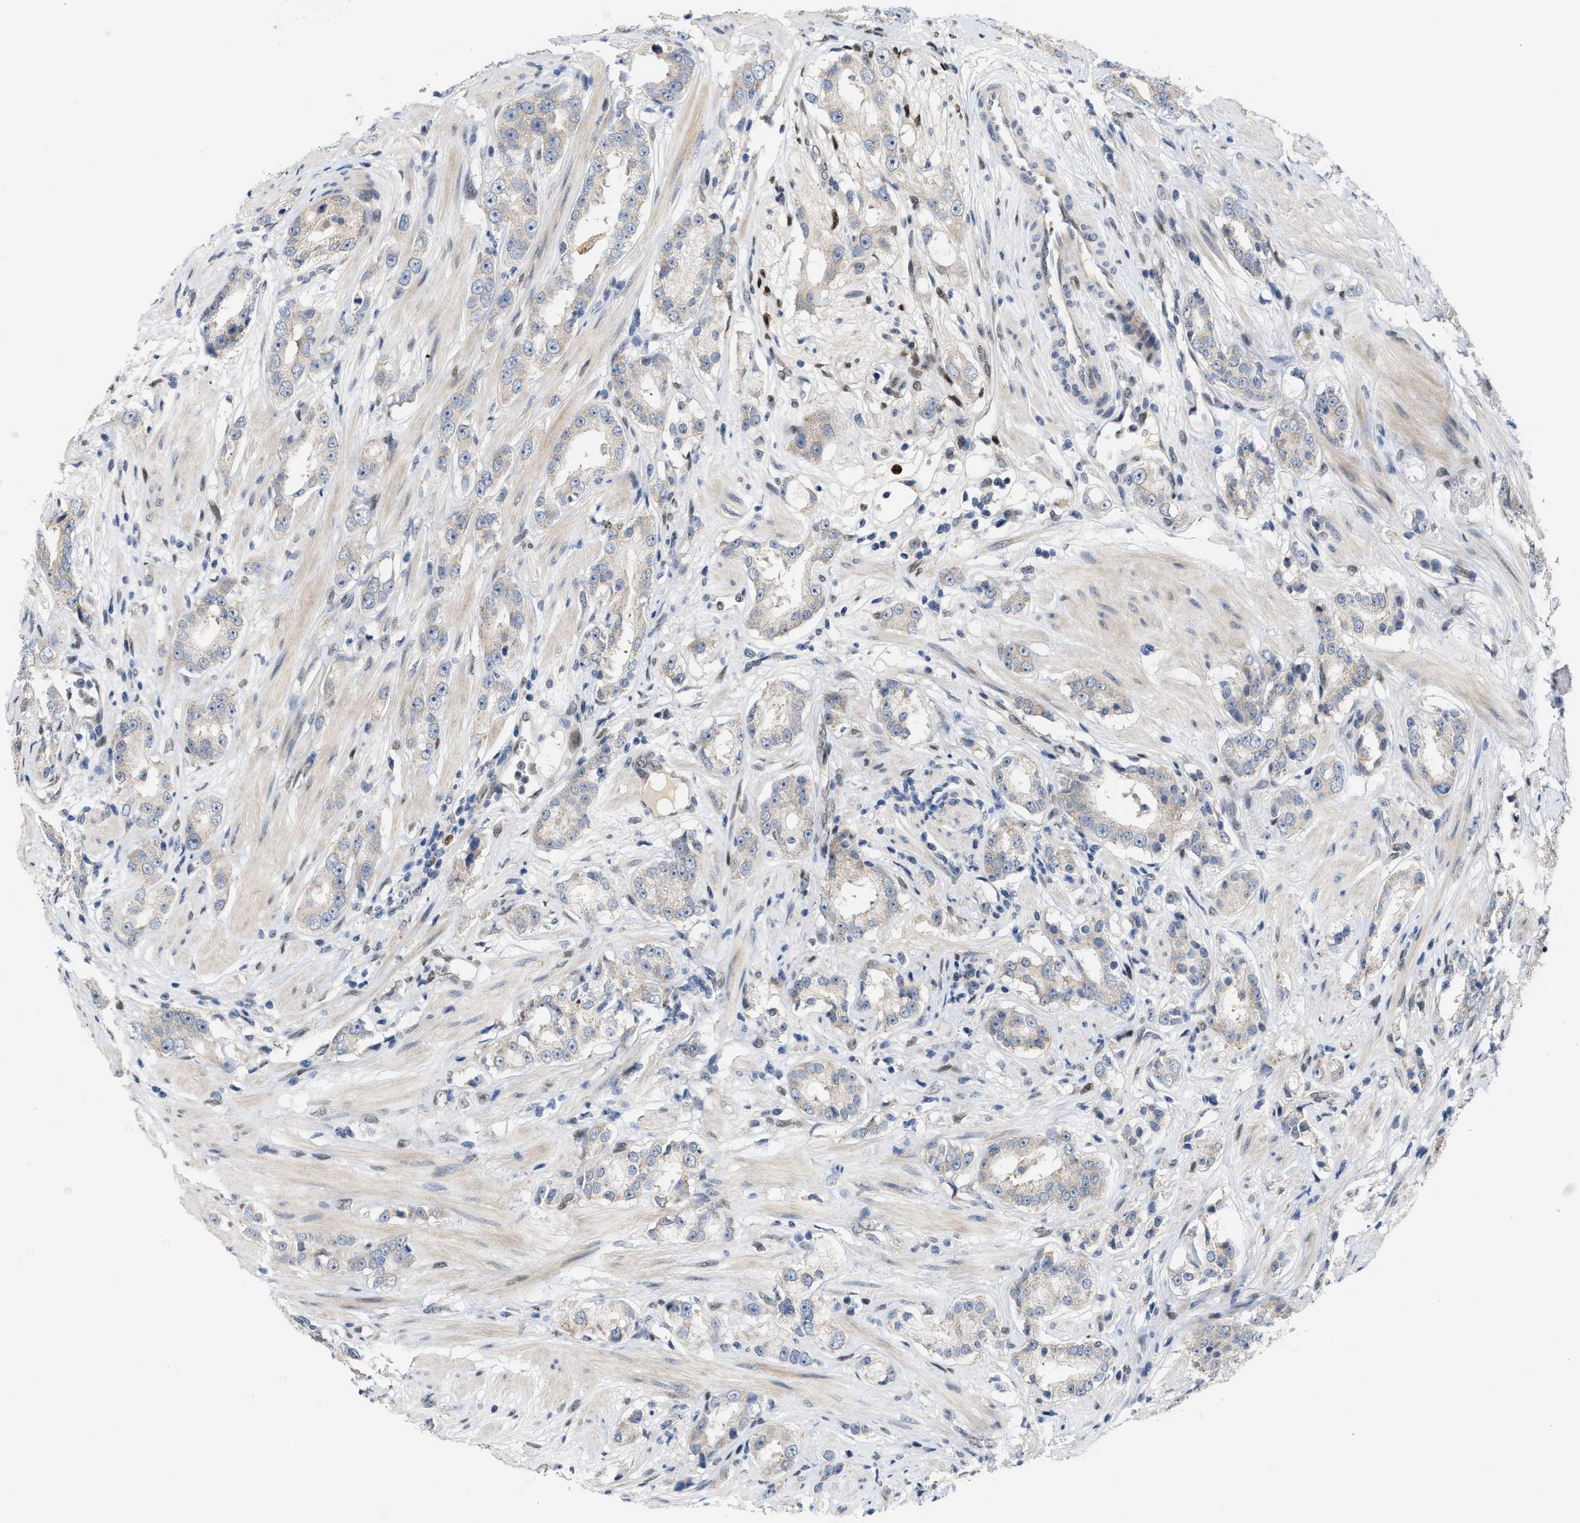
{"staining": {"intensity": "negative", "quantity": "none", "location": "none"}, "tissue": "prostate cancer", "cell_type": "Tumor cells", "image_type": "cancer", "snomed": [{"axis": "morphology", "description": "Adenocarcinoma, Medium grade"}, {"axis": "topography", "description": "Prostate"}], "caption": "DAB (3,3'-diaminobenzidine) immunohistochemical staining of human adenocarcinoma (medium-grade) (prostate) exhibits no significant staining in tumor cells.", "gene": "TCF4", "patient": {"sex": "male", "age": 53}}